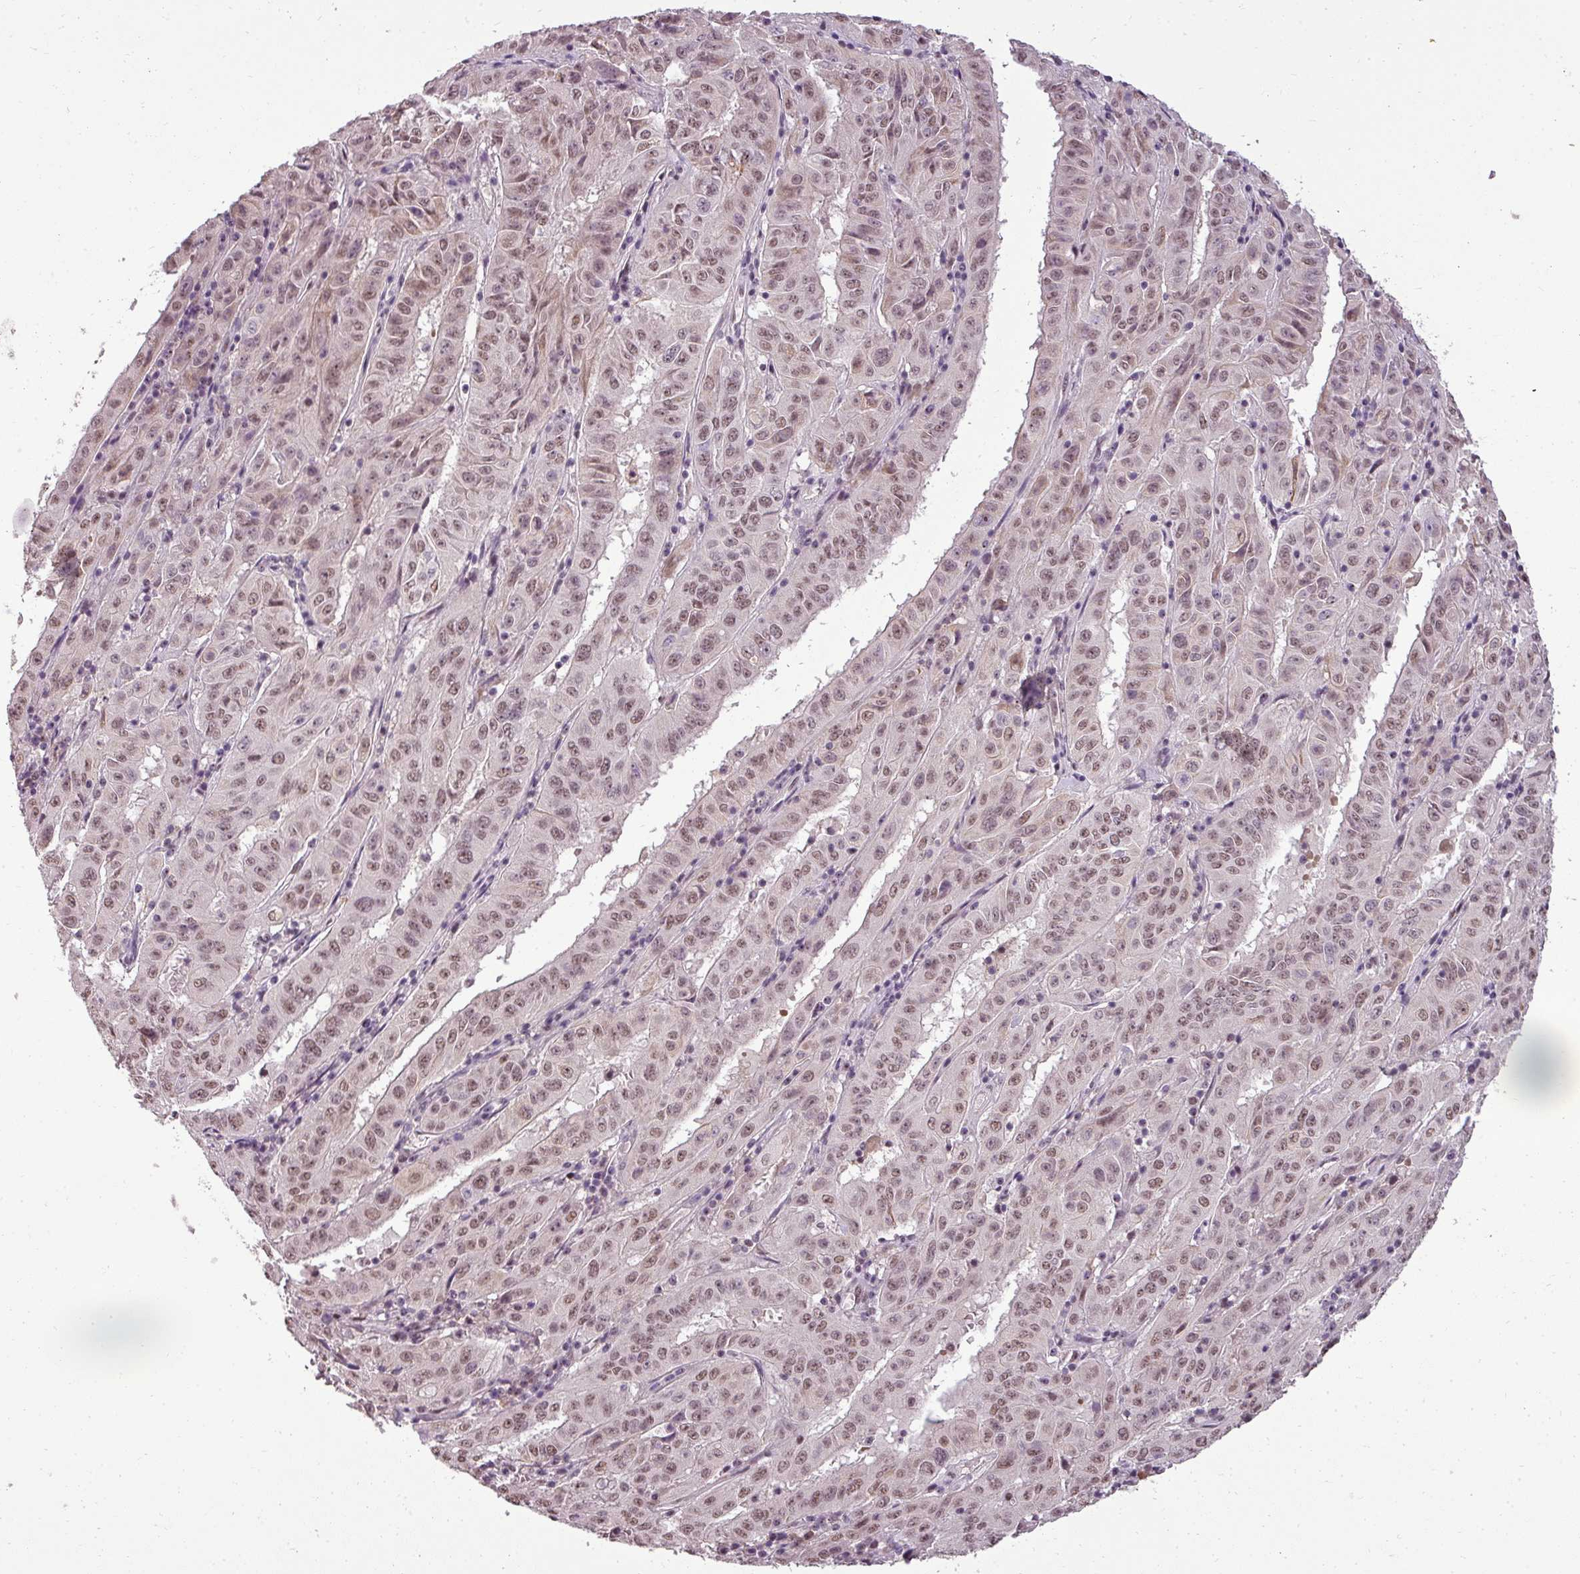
{"staining": {"intensity": "moderate", "quantity": ">75%", "location": "nuclear"}, "tissue": "pancreatic cancer", "cell_type": "Tumor cells", "image_type": "cancer", "snomed": [{"axis": "morphology", "description": "Adenocarcinoma, NOS"}, {"axis": "topography", "description": "Pancreas"}], "caption": "Pancreatic cancer stained with a protein marker displays moderate staining in tumor cells.", "gene": "BCAS3", "patient": {"sex": "male", "age": 63}}